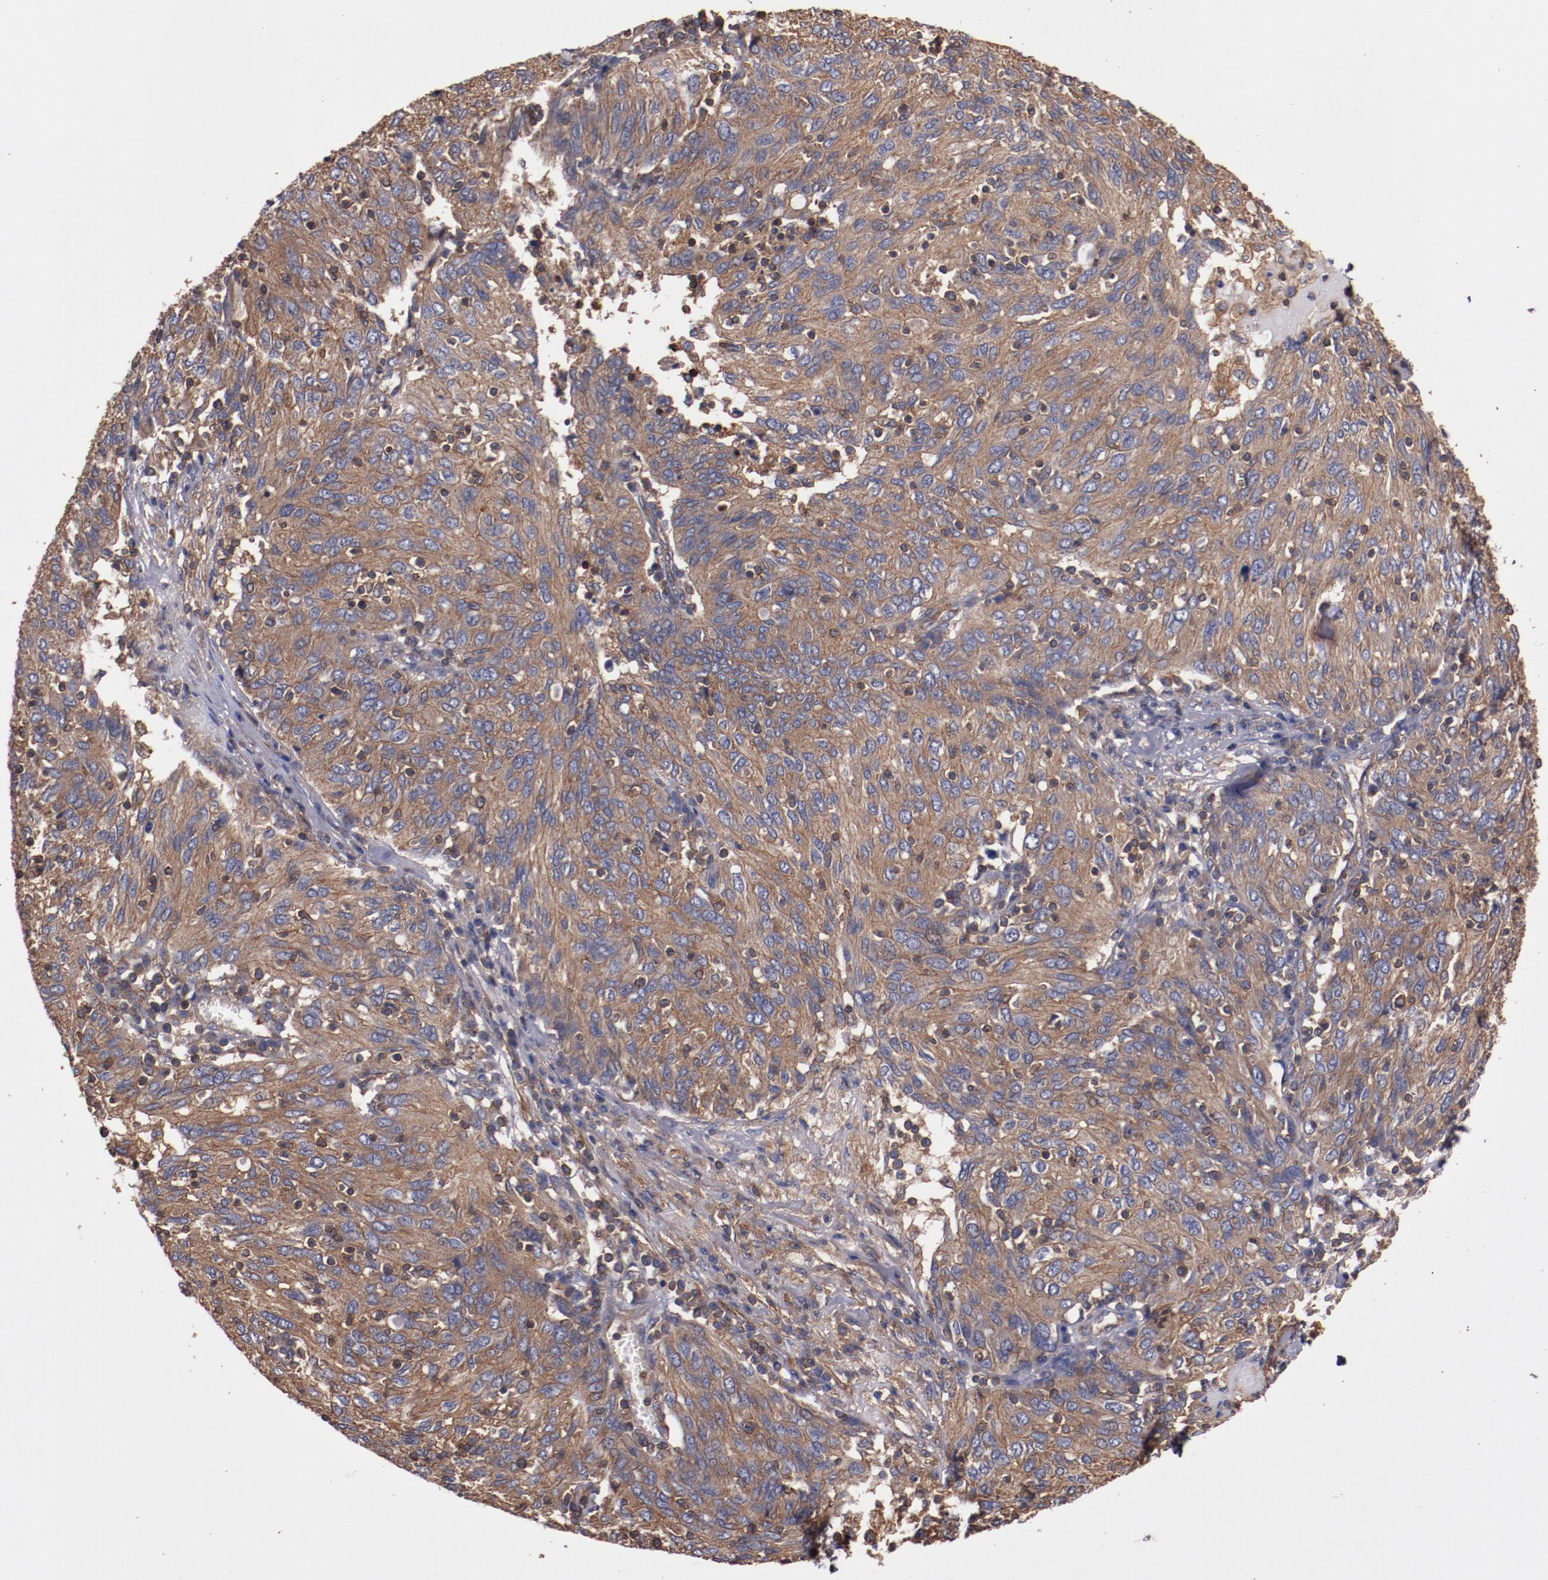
{"staining": {"intensity": "moderate", "quantity": ">75%", "location": "cytoplasmic/membranous"}, "tissue": "ovarian cancer", "cell_type": "Tumor cells", "image_type": "cancer", "snomed": [{"axis": "morphology", "description": "Carcinoma, endometroid"}, {"axis": "topography", "description": "Ovary"}], "caption": "Immunohistochemical staining of ovarian cancer (endometroid carcinoma) exhibits moderate cytoplasmic/membranous protein staining in approximately >75% of tumor cells.", "gene": "TMOD3", "patient": {"sex": "female", "age": 50}}